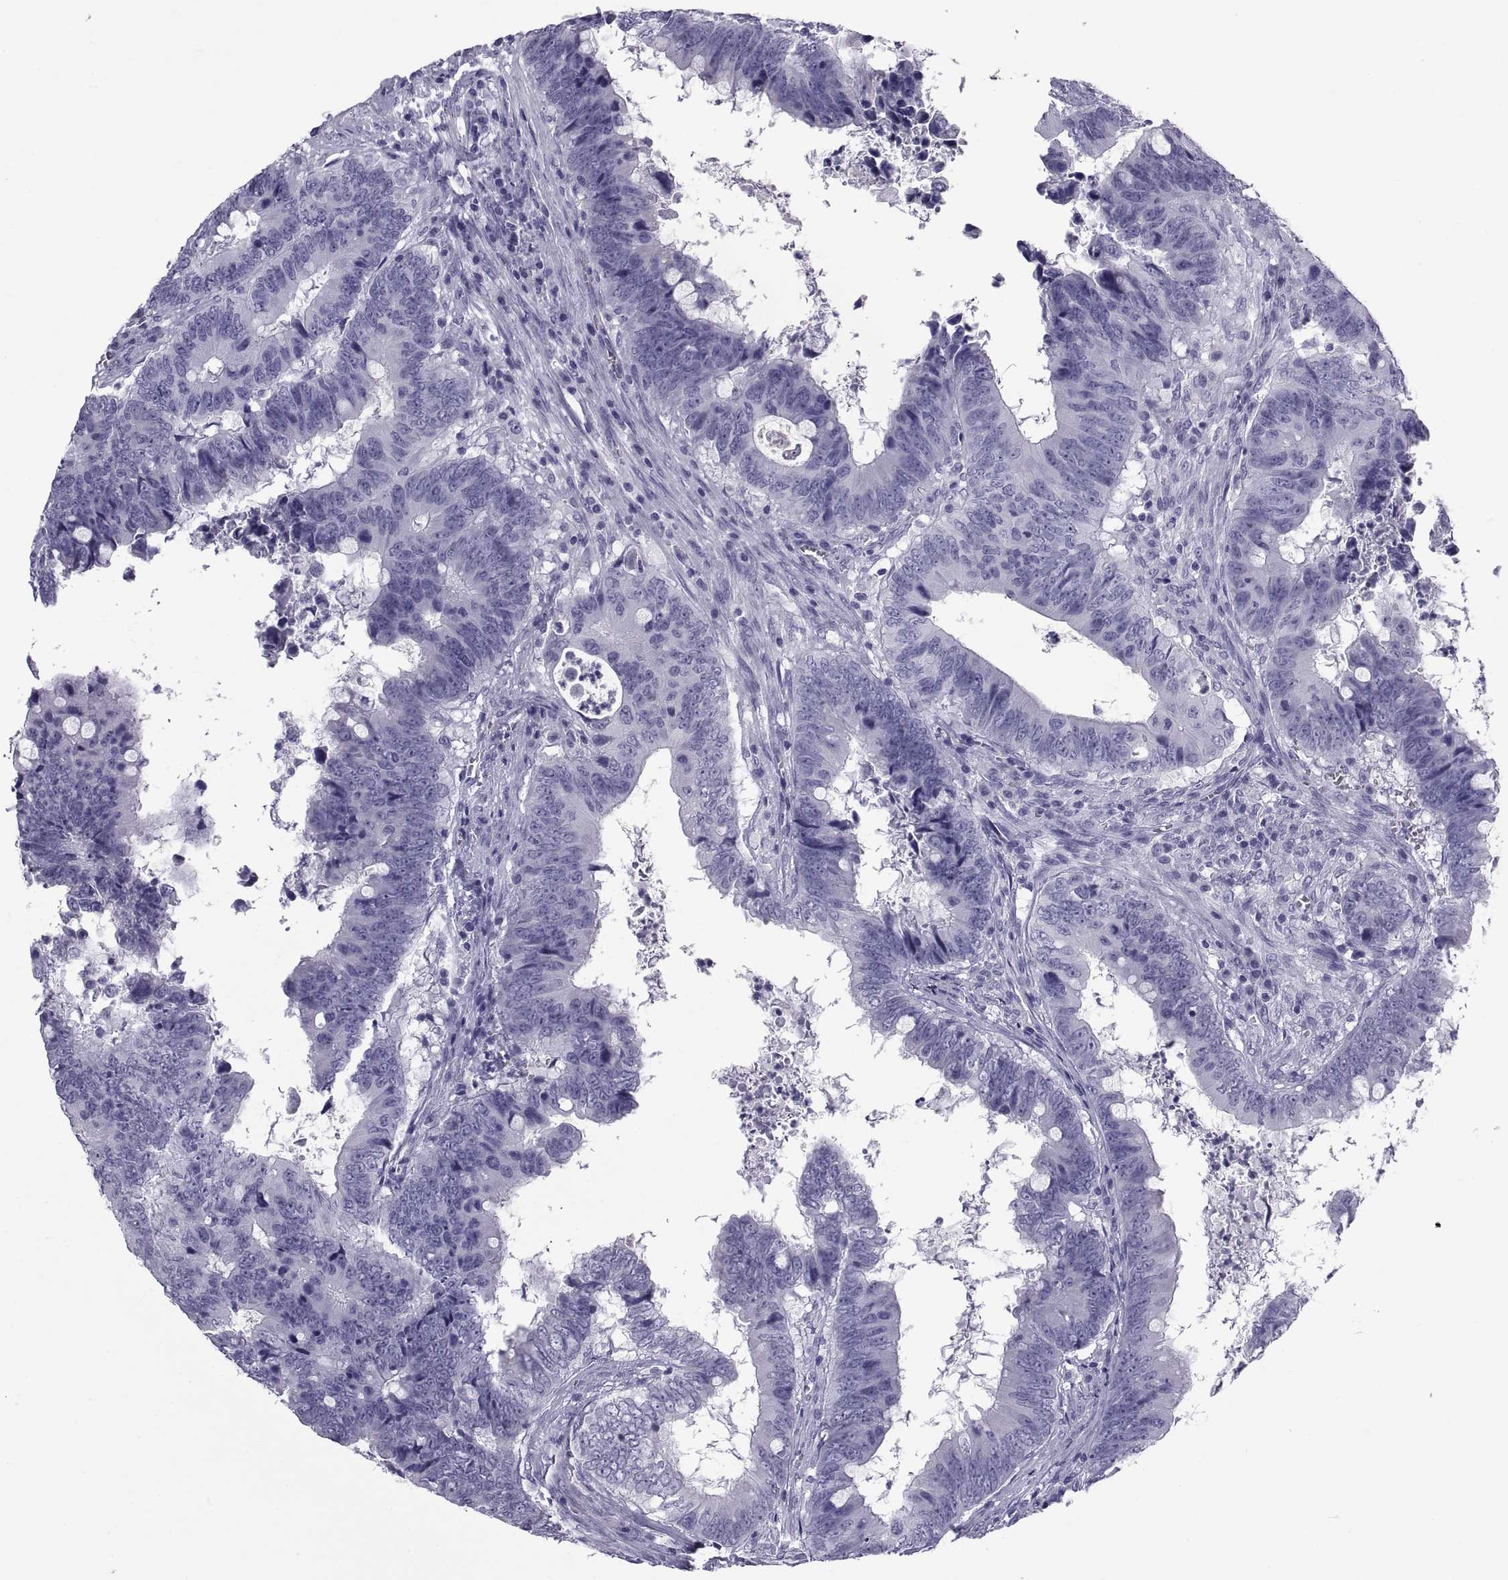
{"staining": {"intensity": "negative", "quantity": "none", "location": "none"}, "tissue": "colorectal cancer", "cell_type": "Tumor cells", "image_type": "cancer", "snomed": [{"axis": "morphology", "description": "Adenocarcinoma, NOS"}, {"axis": "topography", "description": "Colon"}], "caption": "IHC image of neoplastic tissue: human colorectal cancer (adenocarcinoma) stained with DAB demonstrates no significant protein positivity in tumor cells.", "gene": "NPTX2", "patient": {"sex": "female", "age": 82}}